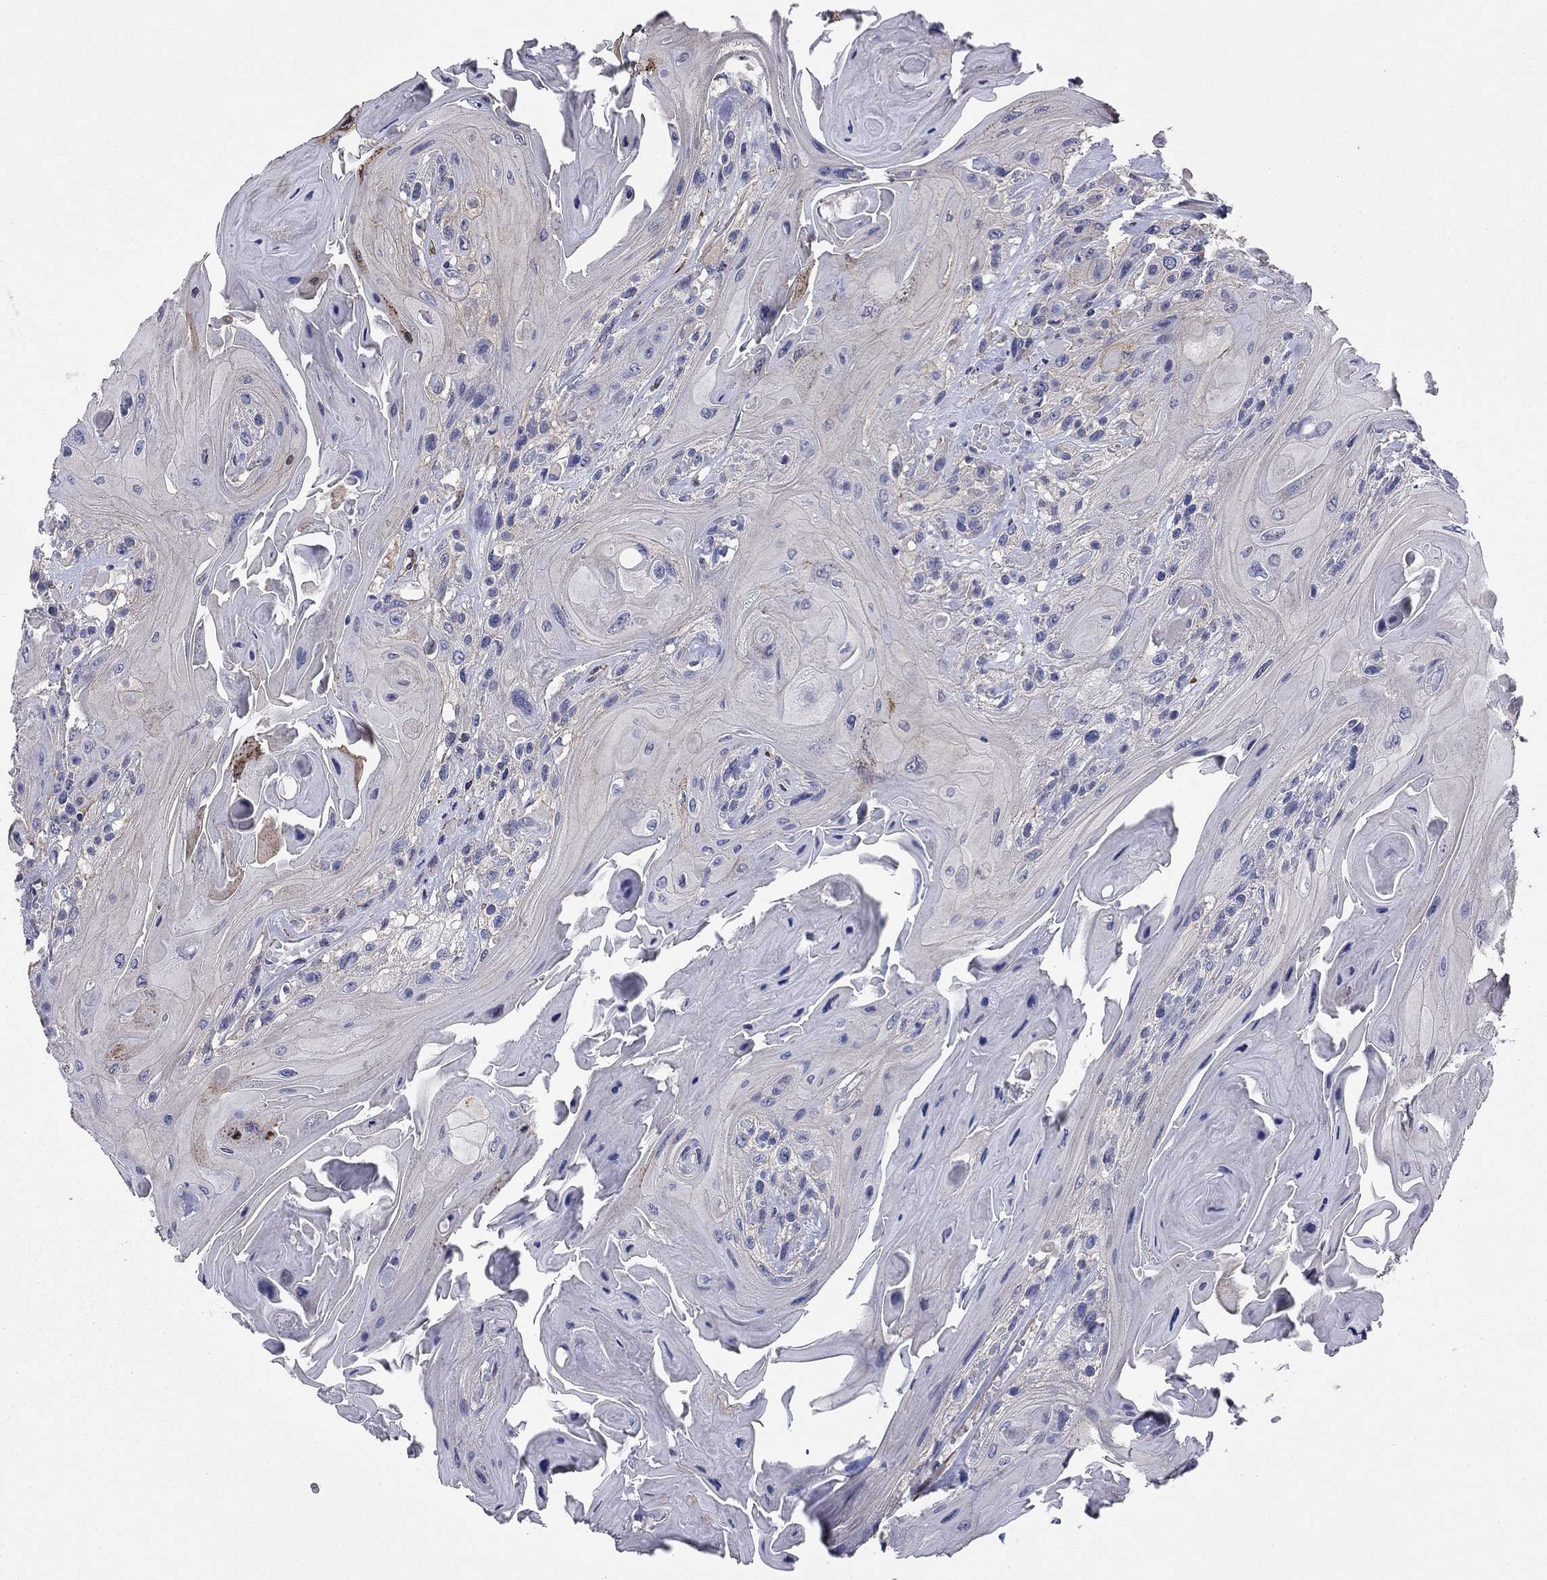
{"staining": {"intensity": "negative", "quantity": "none", "location": "none"}, "tissue": "head and neck cancer", "cell_type": "Tumor cells", "image_type": "cancer", "snomed": [{"axis": "morphology", "description": "Squamous cell carcinoma, NOS"}, {"axis": "topography", "description": "Head-Neck"}], "caption": "Micrograph shows no significant protein staining in tumor cells of head and neck cancer. The staining is performed using DAB brown chromogen with nuclei counter-stained in using hematoxylin.", "gene": "TCHH", "patient": {"sex": "female", "age": 59}}